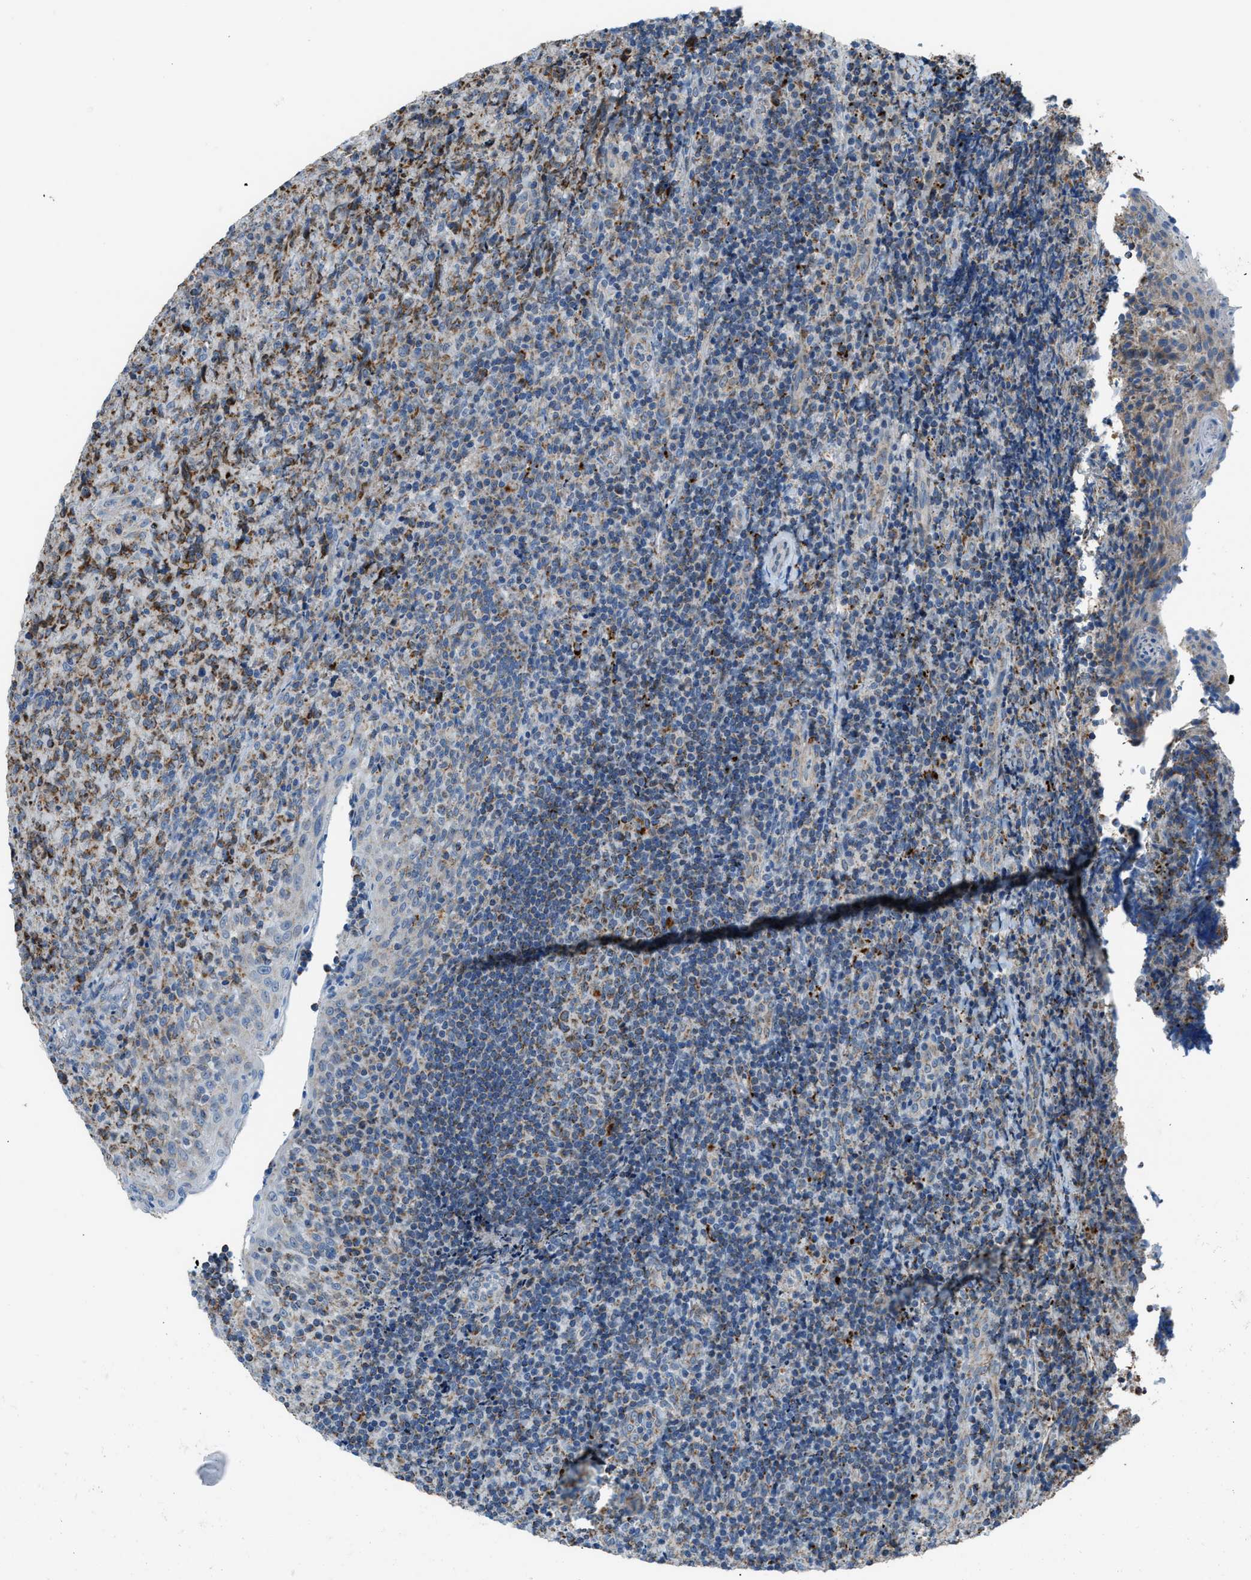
{"staining": {"intensity": "weak", "quantity": ">75%", "location": "cytoplasmic/membranous"}, "tissue": "lymphoma", "cell_type": "Tumor cells", "image_type": "cancer", "snomed": [{"axis": "morphology", "description": "Malignant lymphoma, non-Hodgkin's type, High grade"}, {"axis": "topography", "description": "Tonsil"}], "caption": "There is low levels of weak cytoplasmic/membranous staining in tumor cells of lymphoma, as demonstrated by immunohistochemical staining (brown color).", "gene": "SMIM20", "patient": {"sex": "female", "age": 36}}